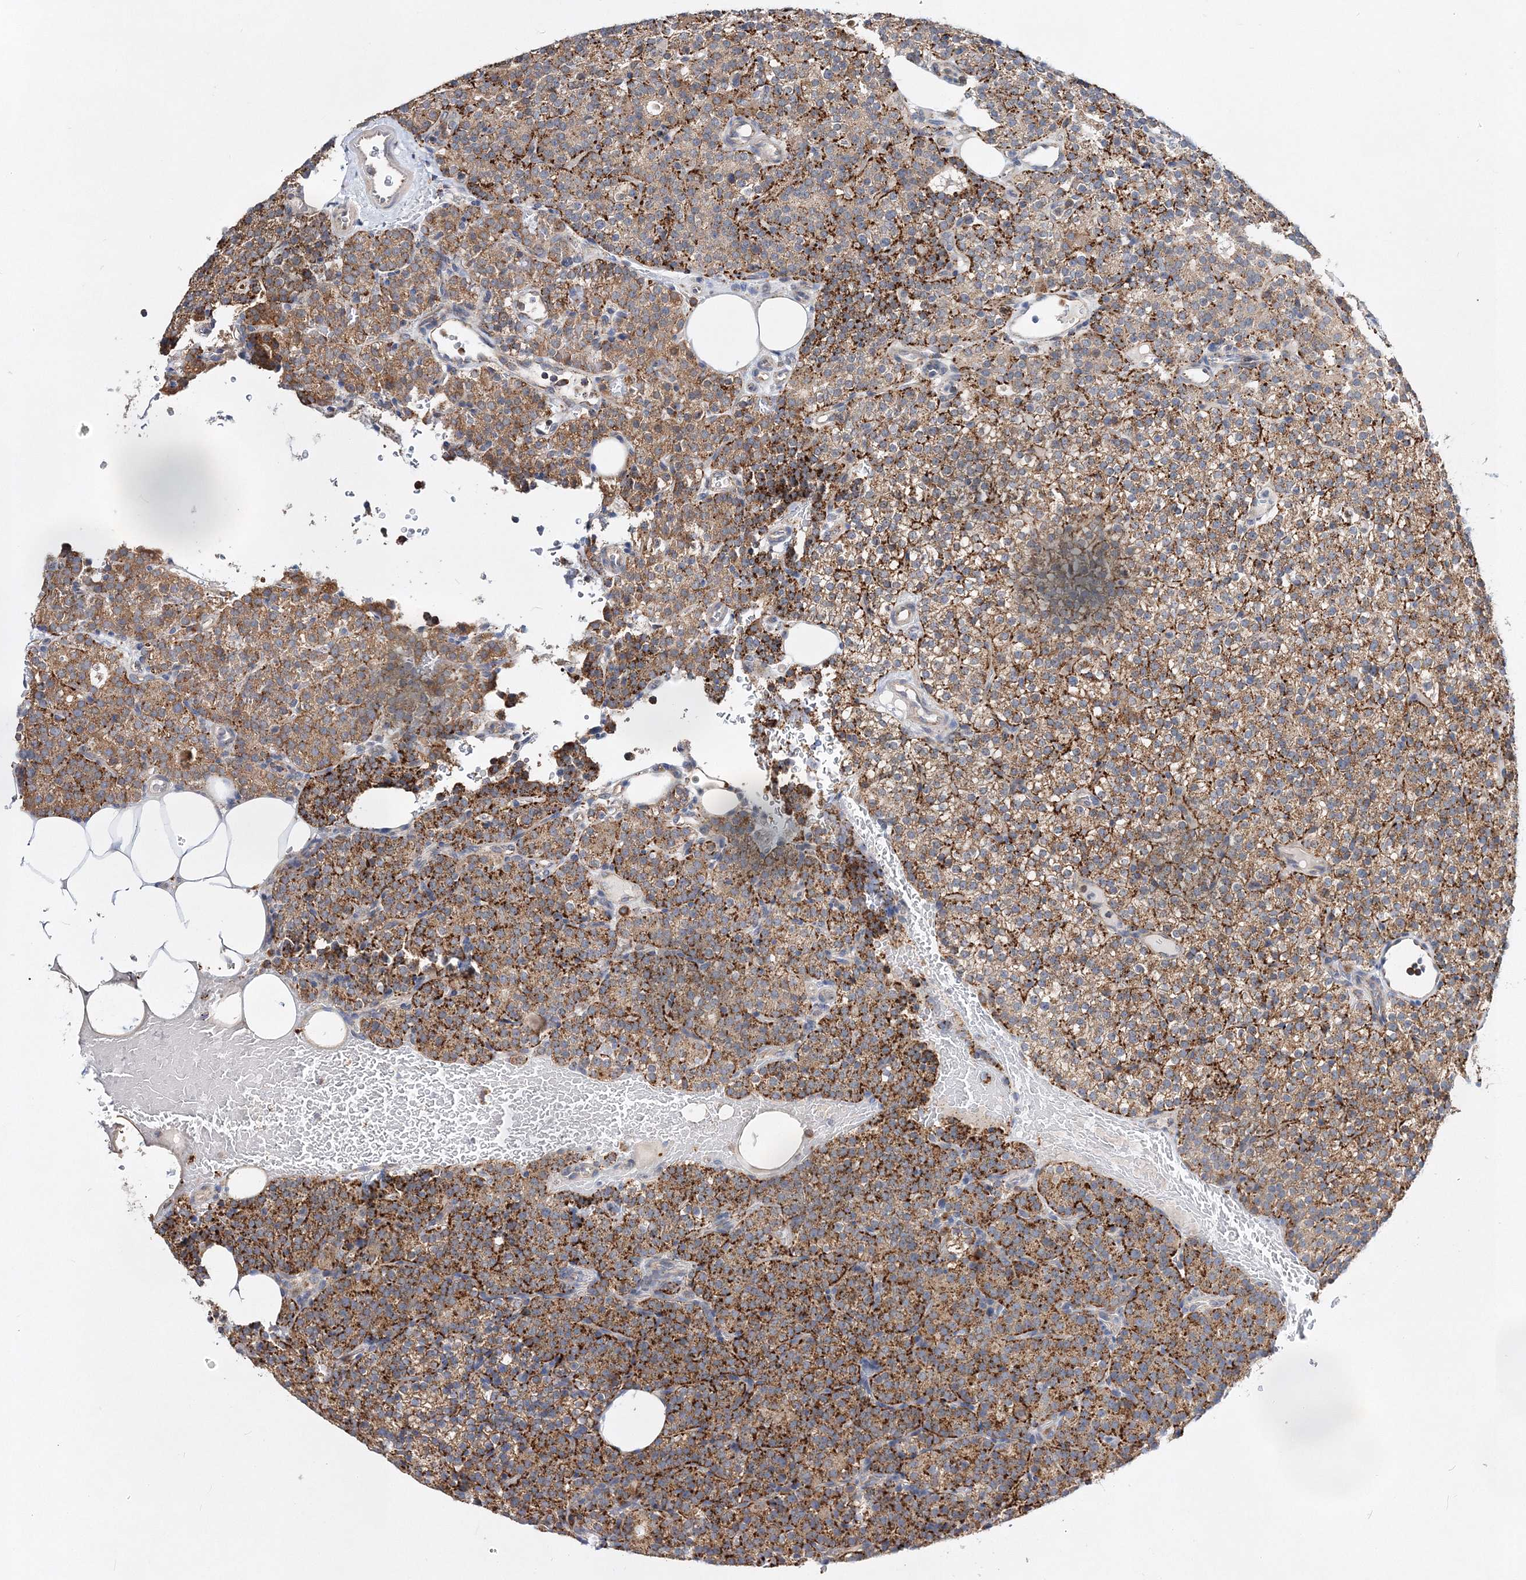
{"staining": {"intensity": "strong", "quantity": ">75%", "location": "cytoplasmic/membranous"}, "tissue": "parathyroid gland", "cell_type": "Glandular cells", "image_type": "normal", "snomed": [{"axis": "morphology", "description": "Normal tissue, NOS"}, {"axis": "topography", "description": "Parathyroid gland"}], "caption": "Protein expression analysis of benign human parathyroid gland reveals strong cytoplasmic/membranous staining in approximately >75% of glandular cells. The staining was performed using DAB to visualize the protein expression in brown, while the nuclei were stained in blue with hematoxylin (Magnification: 20x).", "gene": "C3orf38", "patient": {"sex": "female", "age": 48}}